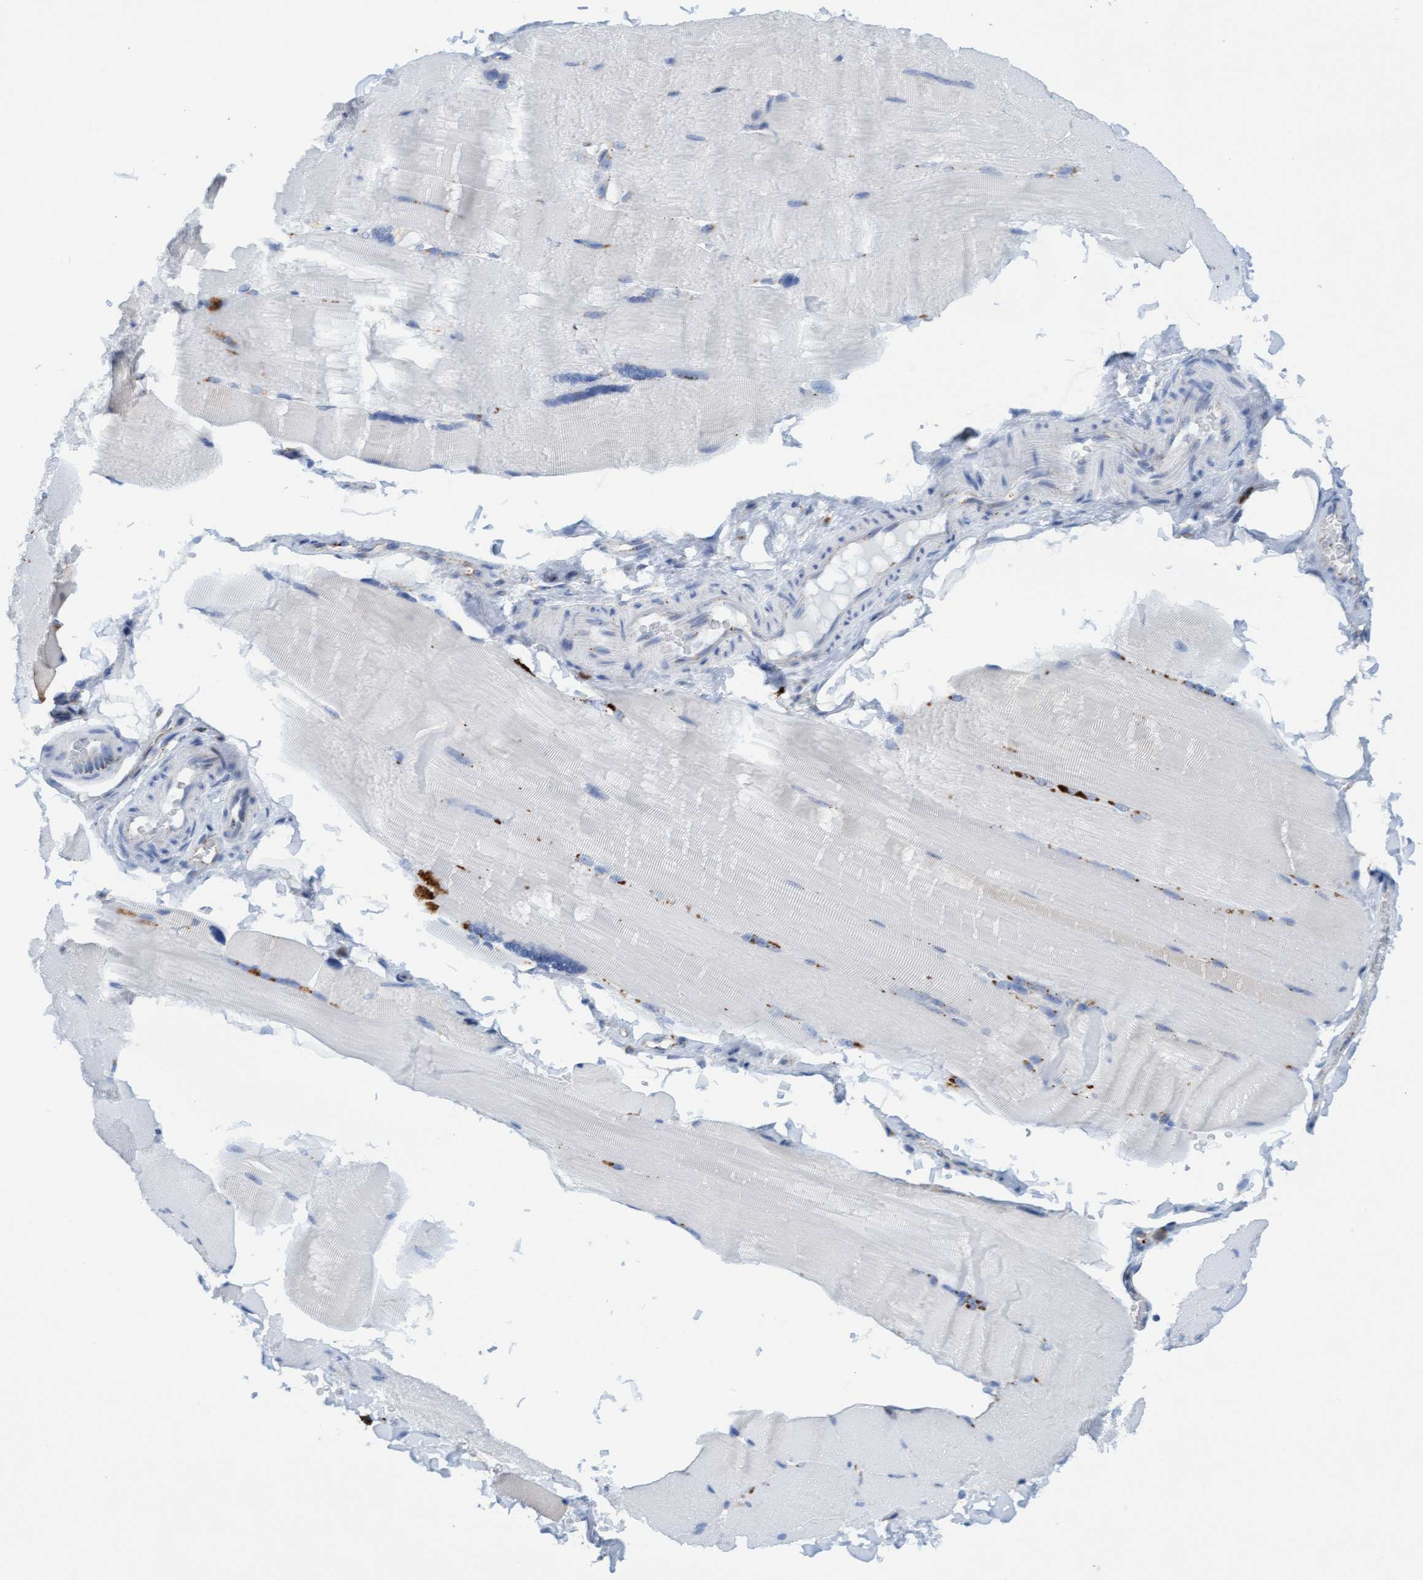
{"staining": {"intensity": "negative", "quantity": "none", "location": "none"}, "tissue": "skeletal muscle", "cell_type": "Myocytes", "image_type": "normal", "snomed": [{"axis": "morphology", "description": "Normal tissue, NOS"}, {"axis": "topography", "description": "Skin"}, {"axis": "topography", "description": "Skeletal muscle"}], "caption": "This is a histopathology image of IHC staining of benign skeletal muscle, which shows no expression in myocytes. Nuclei are stained in blue.", "gene": "SGSH", "patient": {"sex": "male", "age": 83}}